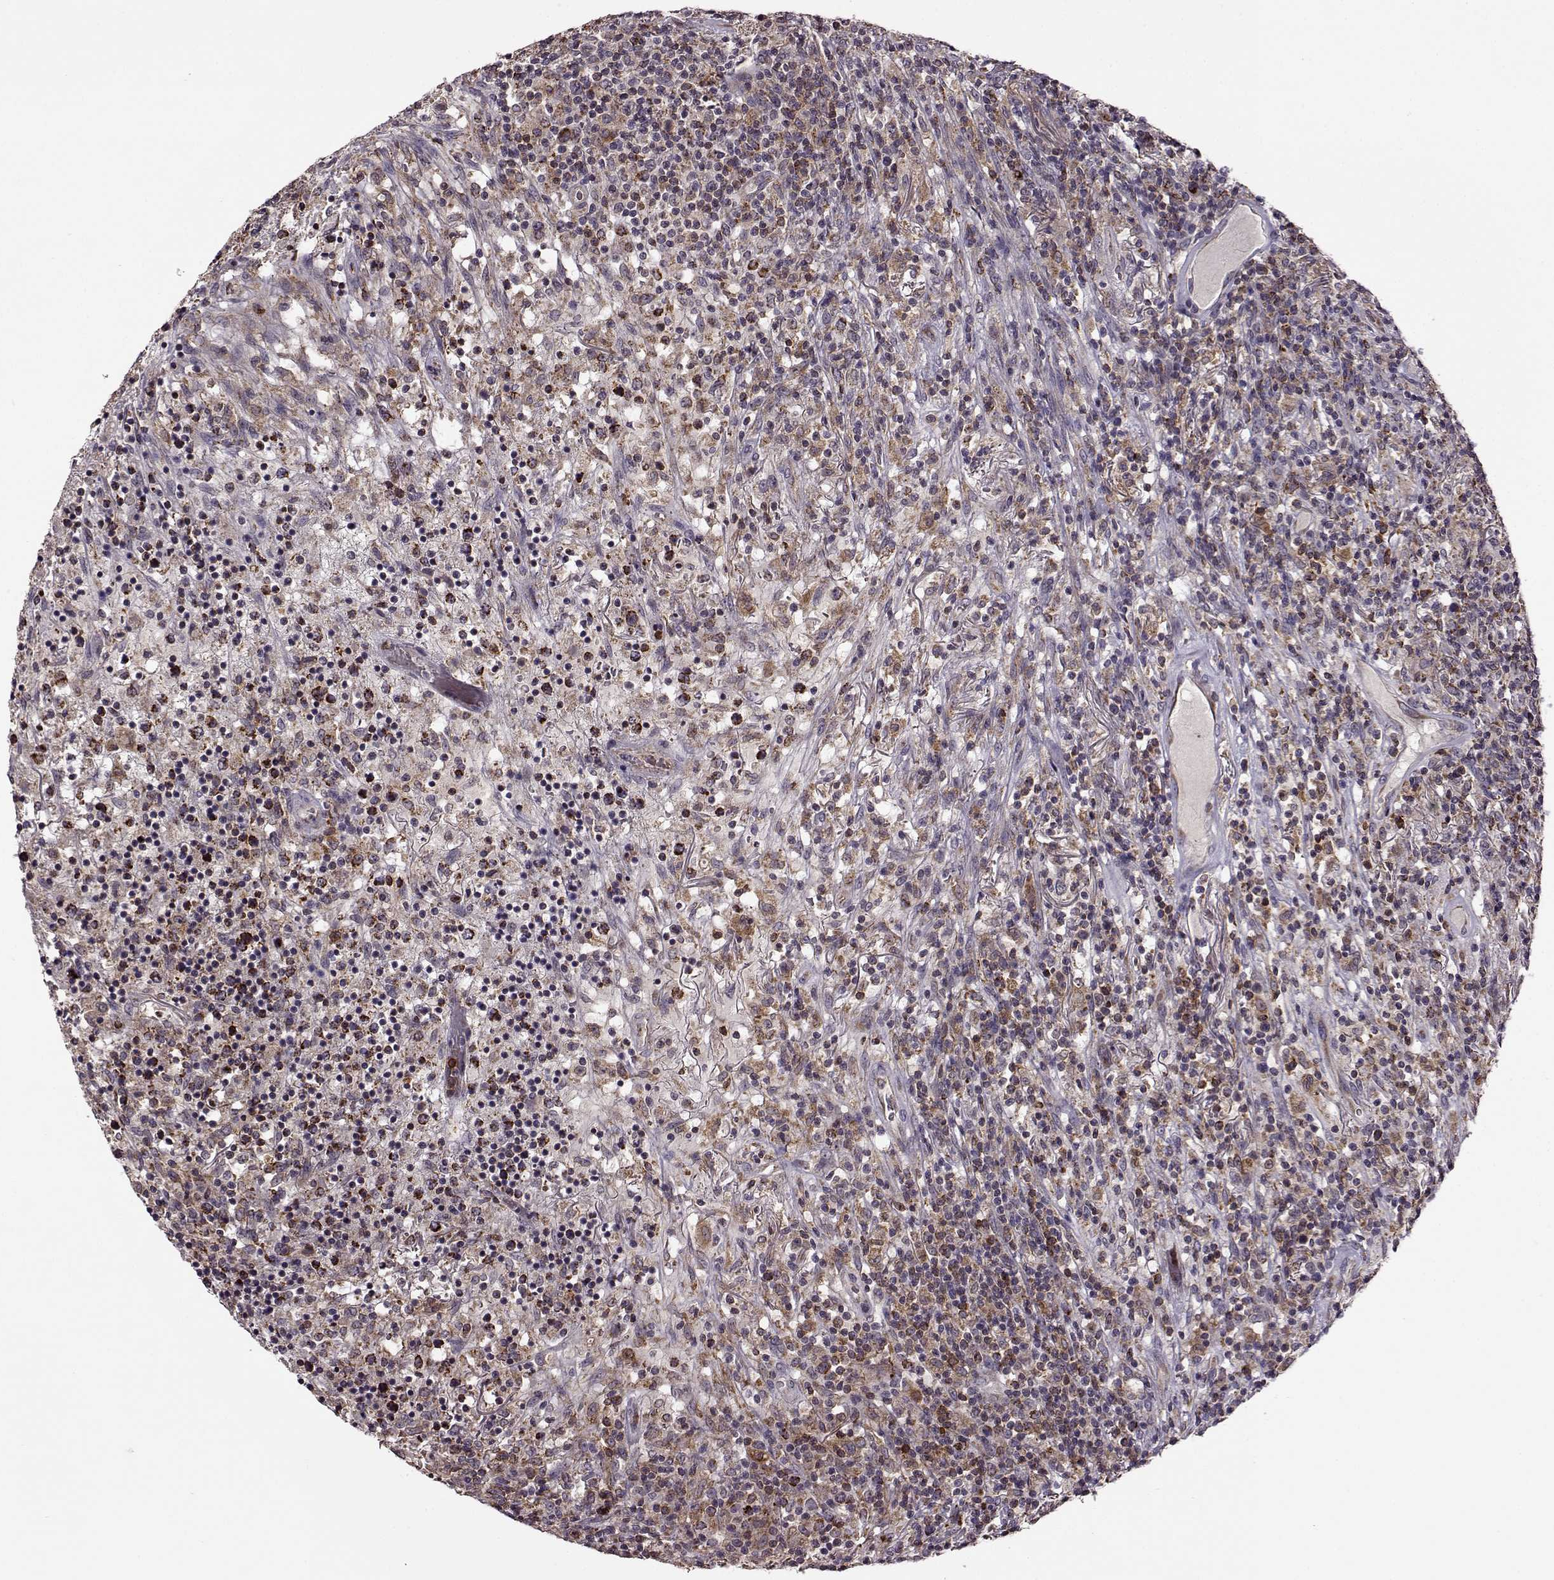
{"staining": {"intensity": "moderate", "quantity": ">75%", "location": "cytoplasmic/membranous"}, "tissue": "lymphoma", "cell_type": "Tumor cells", "image_type": "cancer", "snomed": [{"axis": "morphology", "description": "Malignant lymphoma, non-Hodgkin's type, High grade"}, {"axis": "topography", "description": "Lung"}], "caption": "Lymphoma stained with immunohistochemistry shows moderate cytoplasmic/membranous staining in approximately >75% of tumor cells. The protein is shown in brown color, while the nuclei are stained blue.", "gene": "MTSS1", "patient": {"sex": "male", "age": 79}}